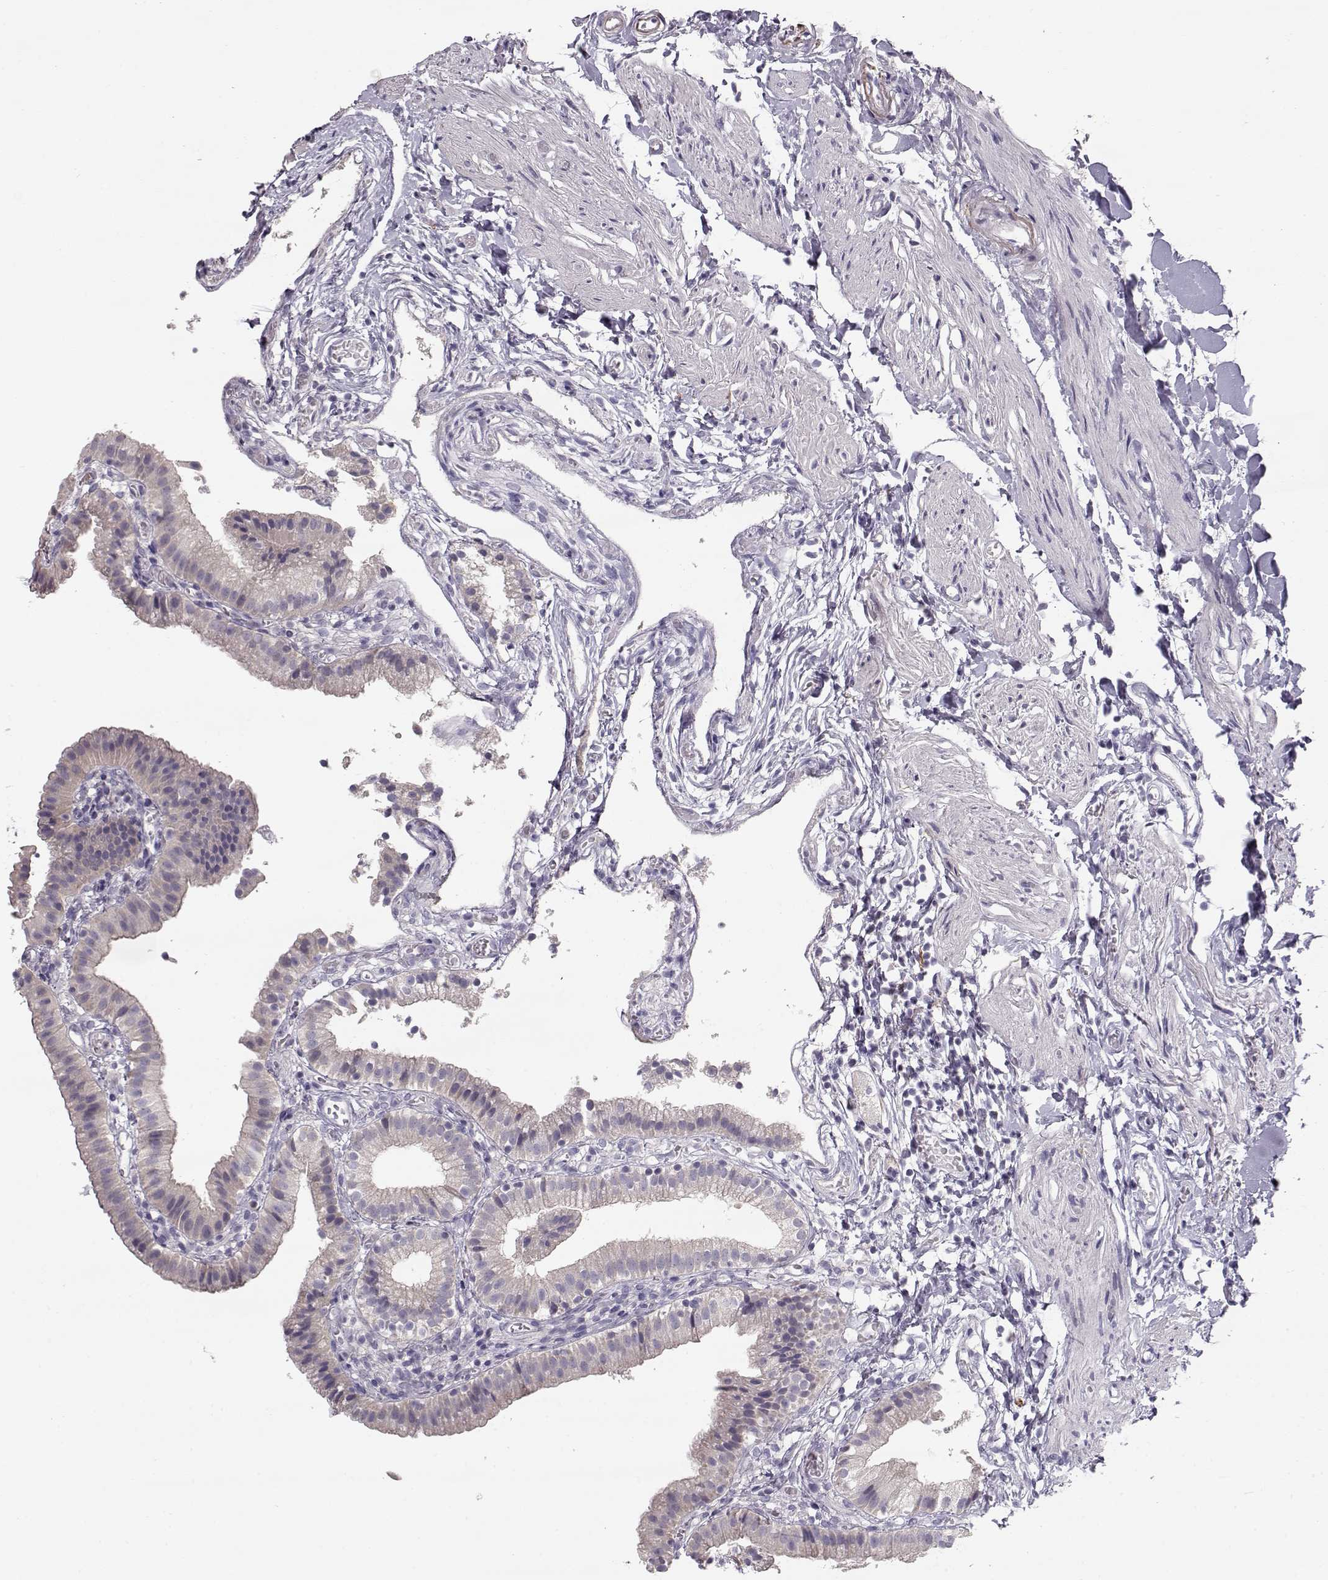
{"staining": {"intensity": "negative", "quantity": "none", "location": "none"}, "tissue": "gallbladder", "cell_type": "Glandular cells", "image_type": "normal", "snomed": [{"axis": "morphology", "description": "Normal tissue, NOS"}, {"axis": "topography", "description": "Gallbladder"}], "caption": "Glandular cells show no significant staining in normal gallbladder. Brightfield microscopy of immunohistochemistry (IHC) stained with DAB (3,3'-diaminobenzidine) (brown) and hematoxylin (blue), captured at high magnification.", "gene": "GRK1", "patient": {"sex": "female", "age": 47}}